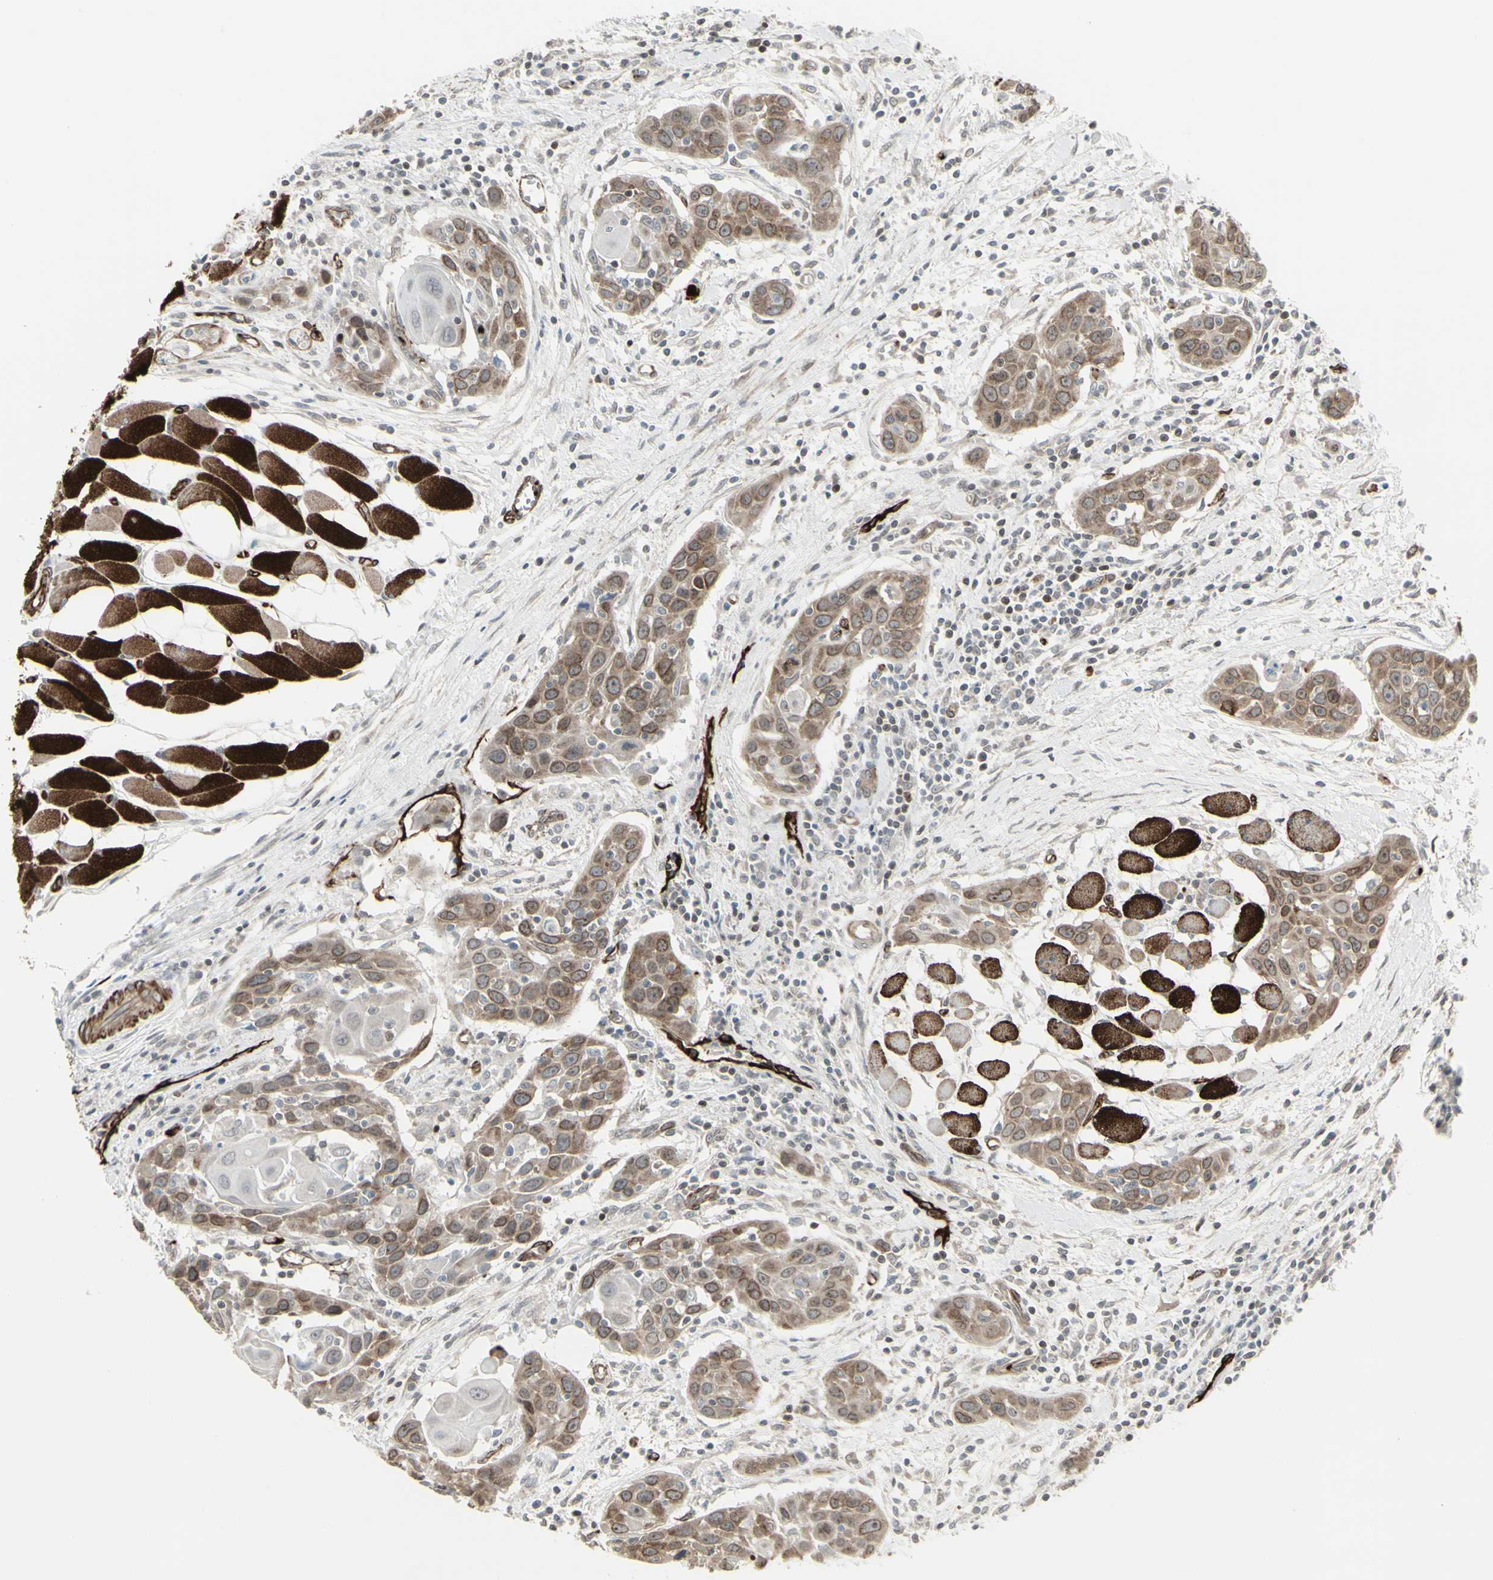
{"staining": {"intensity": "moderate", "quantity": ">75%", "location": "cytoplasmic/membranous,nuclear"}, "tissue": "head and neck cancer", "cell_type": "Tumor cells", "image_type": "cancer", "snomed": [{"axis": "morphology", "description": "Squamous cell carcinoma, NOS"}, {"axis": "topography", "description": "Oral tissue"}, {"axis": "topography", "description": "Head-Neck"}], "caption": "A histopathology image of human head and neck cancer stained for a protein reveals moderate cytoplasmic/membranous and nuclear brown staining in tumor cells.", "gene": "DTX3L", "patient": {"sex": "female", "age": 50}}